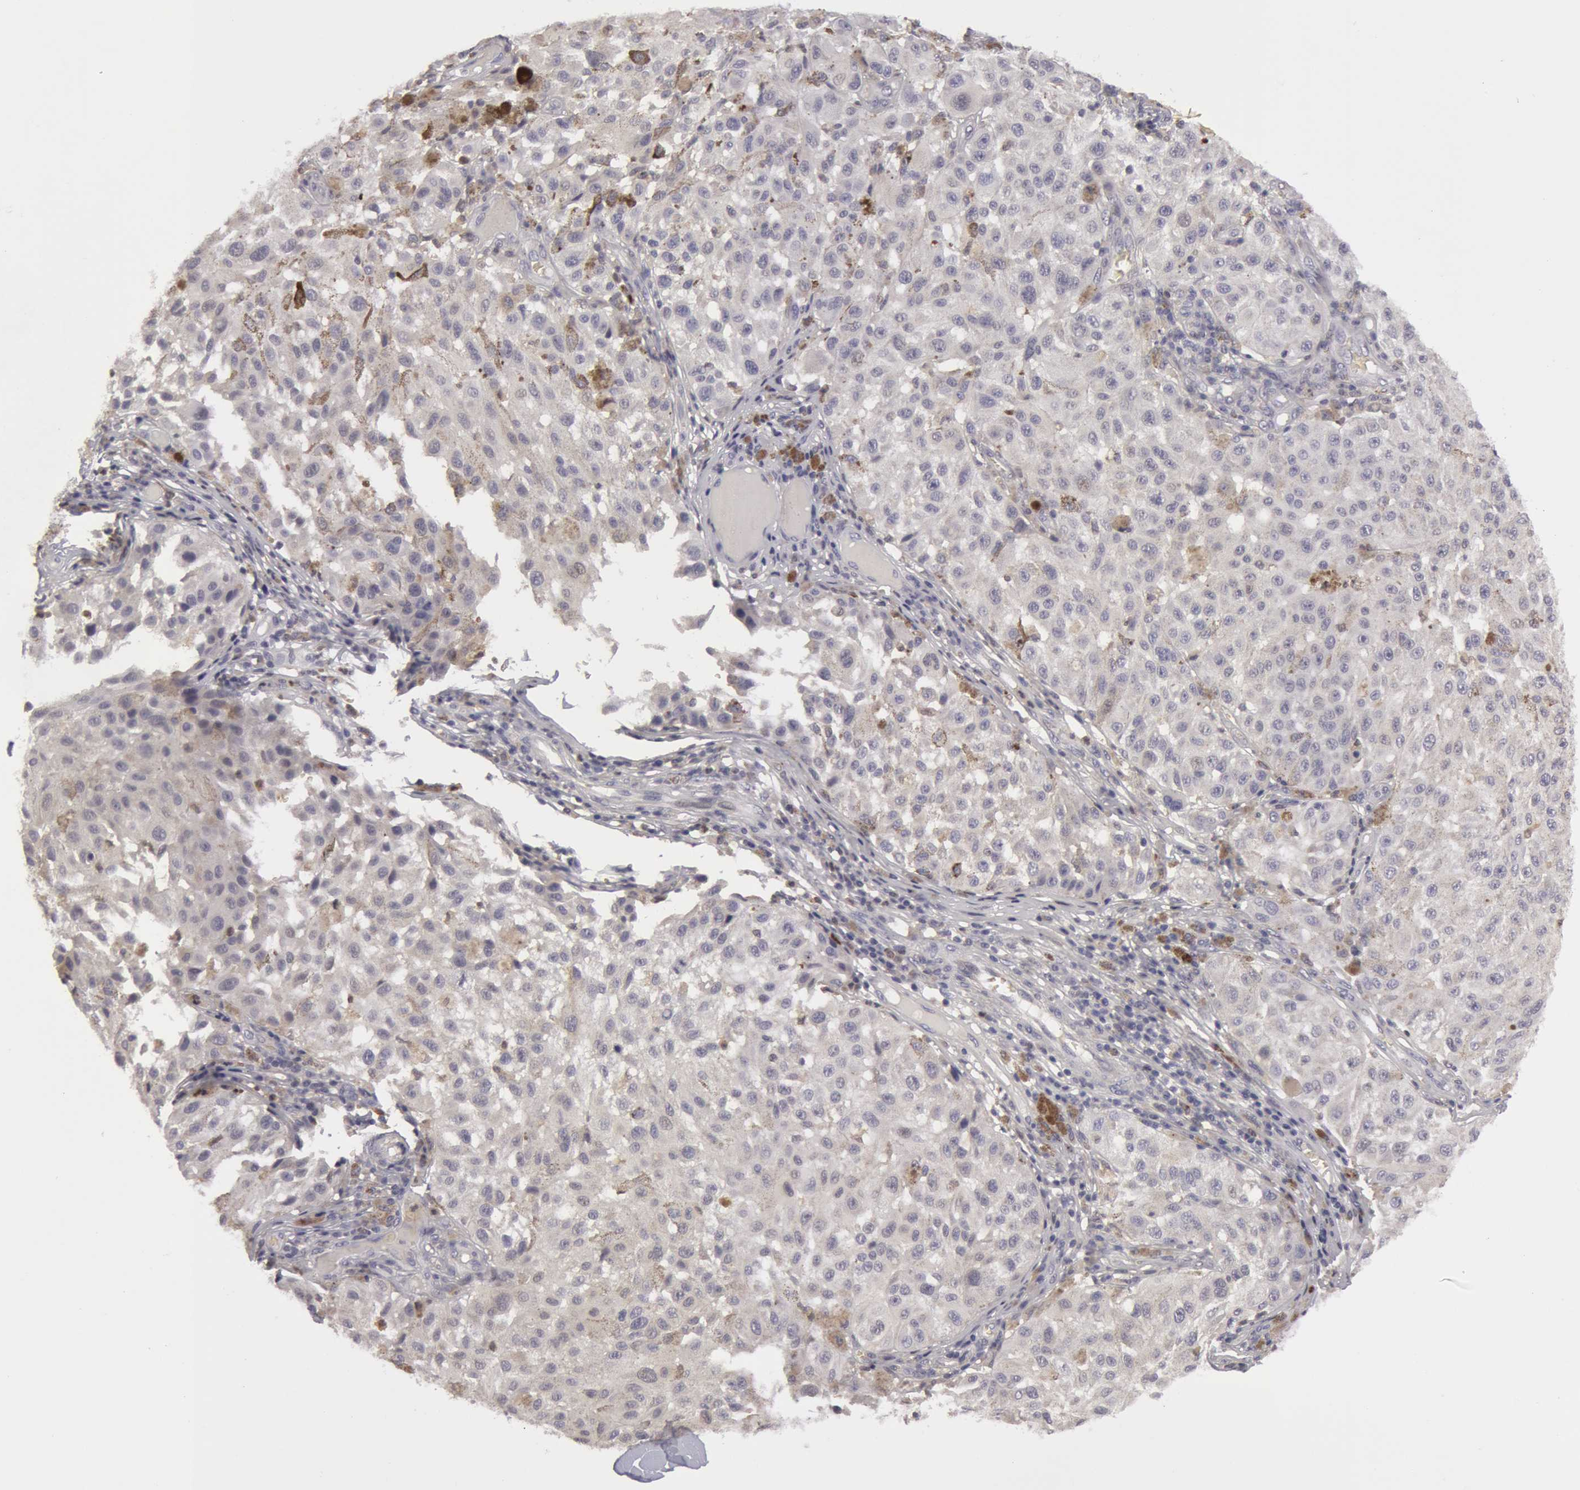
{"staining": {"intensity": "weak", "quantity": "25%-75%", "location": "cytoplasmic/membranous"}, "tissue": "melanoma", "cell_type": "Tumor cells", "image_type": "cancer", "snomed": [{"axis": "morphology", "description": "Malignant melanoma, NOS"}, {"axis": "topography", "description": "Skin"}], "caption": "Tumor cells exhibit weak cytoplasmic/membranous positivity in approximately 25%-75% of cells in malignant melanoma. Using DAB (brown) and hematoxylin (blue) stains, captured at high magnification using brightfield microscopy.", "gene": "CAT", "patient": {"sex": "female", "age": 64}}